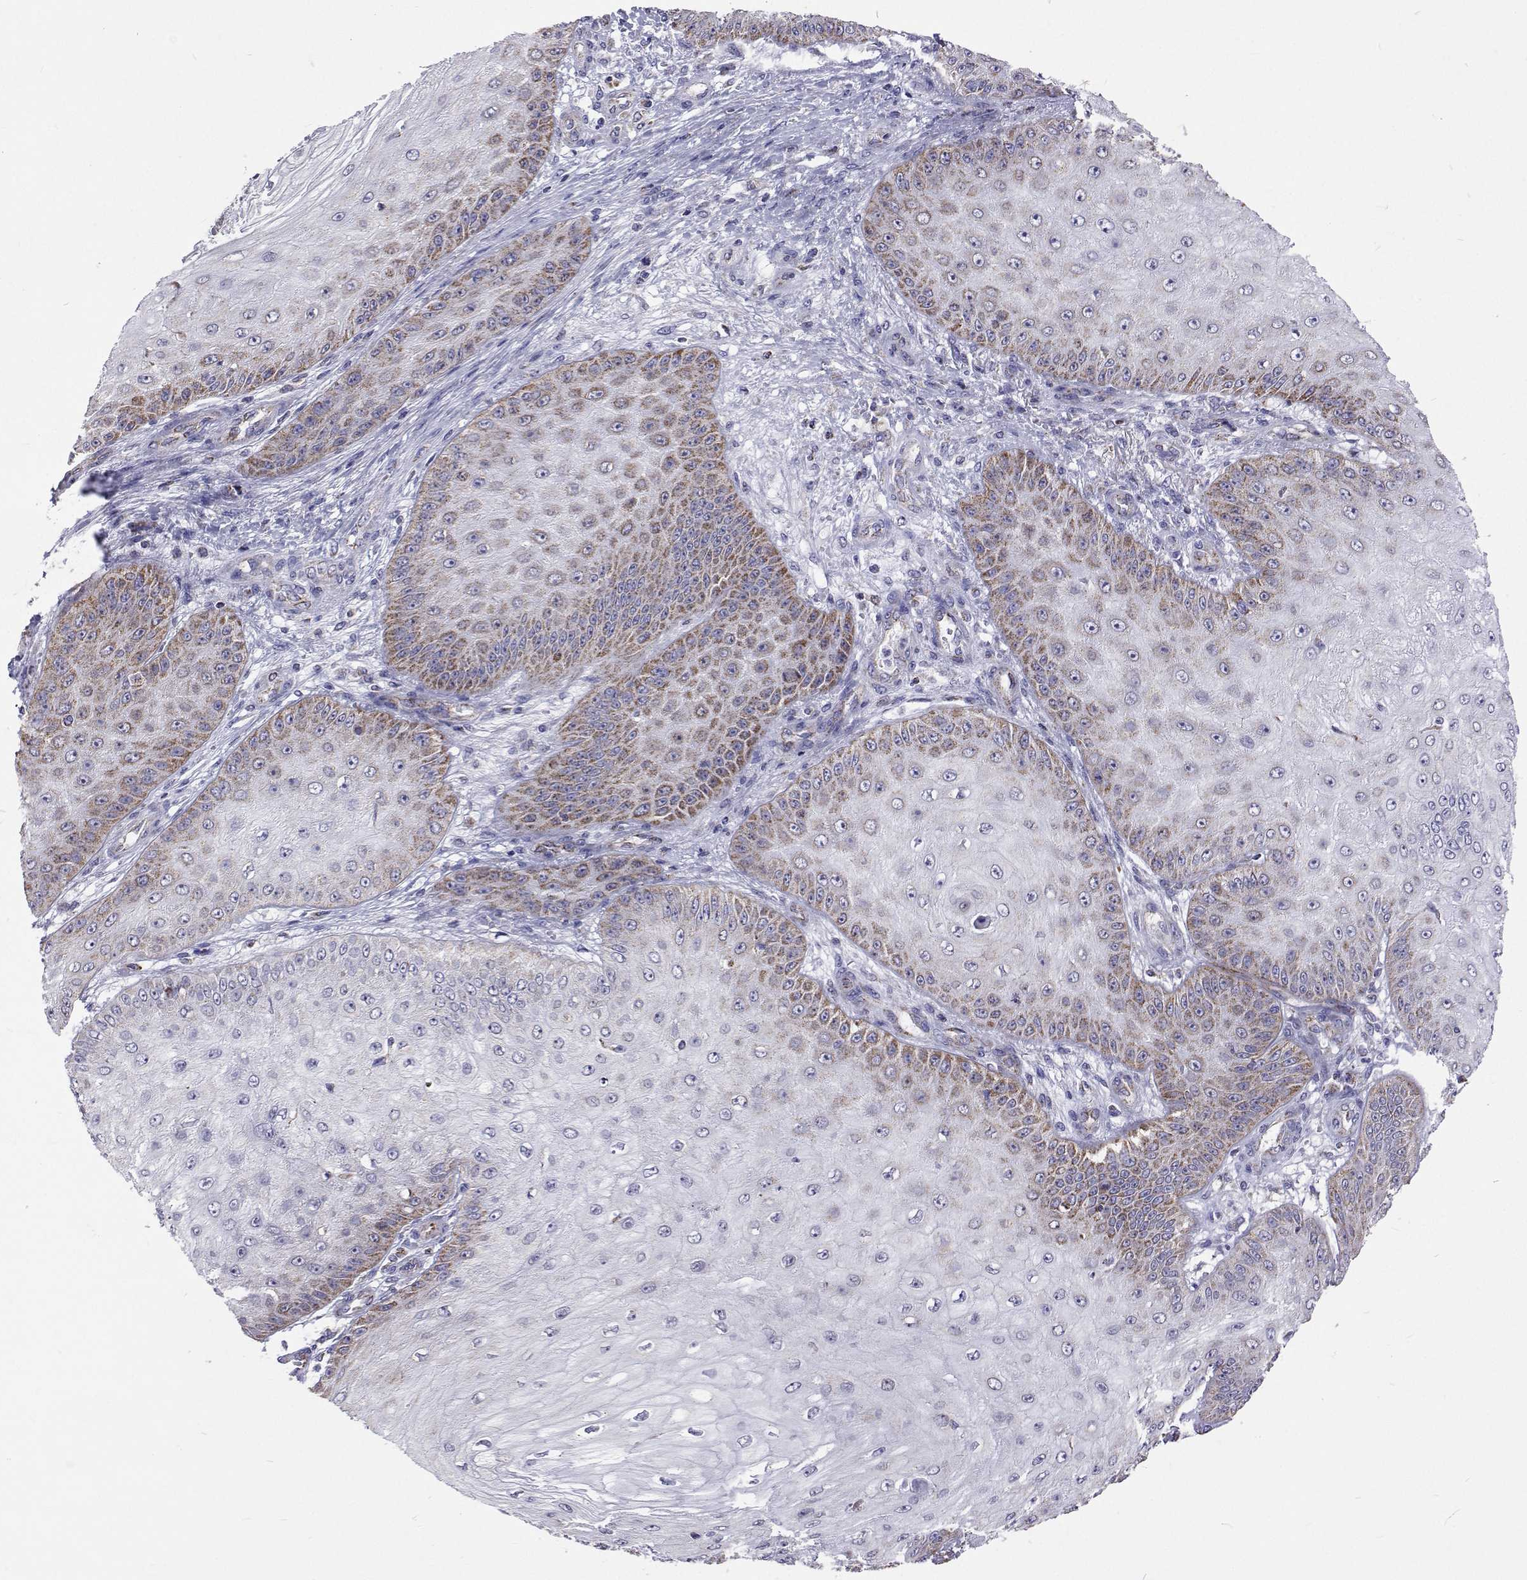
{"staining": {"intensity": "moderate", "quantity": "25%-75%", "location": "cytoplasmic/membranous"}, "tissue": "skin cancer", "cell_type": "Tumor cells", "image_type": "cancer", "snomed": [{"axis": "morphology", "description": "Squamous cell carcinoma, NOS"}, {"axis": "topography", "description": "Skin"}], "caption": "High-magnification brightfield microscopy of skin cancer stained with DAB (brown) and counterstained with hematoxylin (blue). tumor cells exhibit moderate cytoplasmic/membranous staining is identified in approximately25%-75% of cells.", "gene": "MCCC2", "patient": {"sex": "male", "age": 70}}